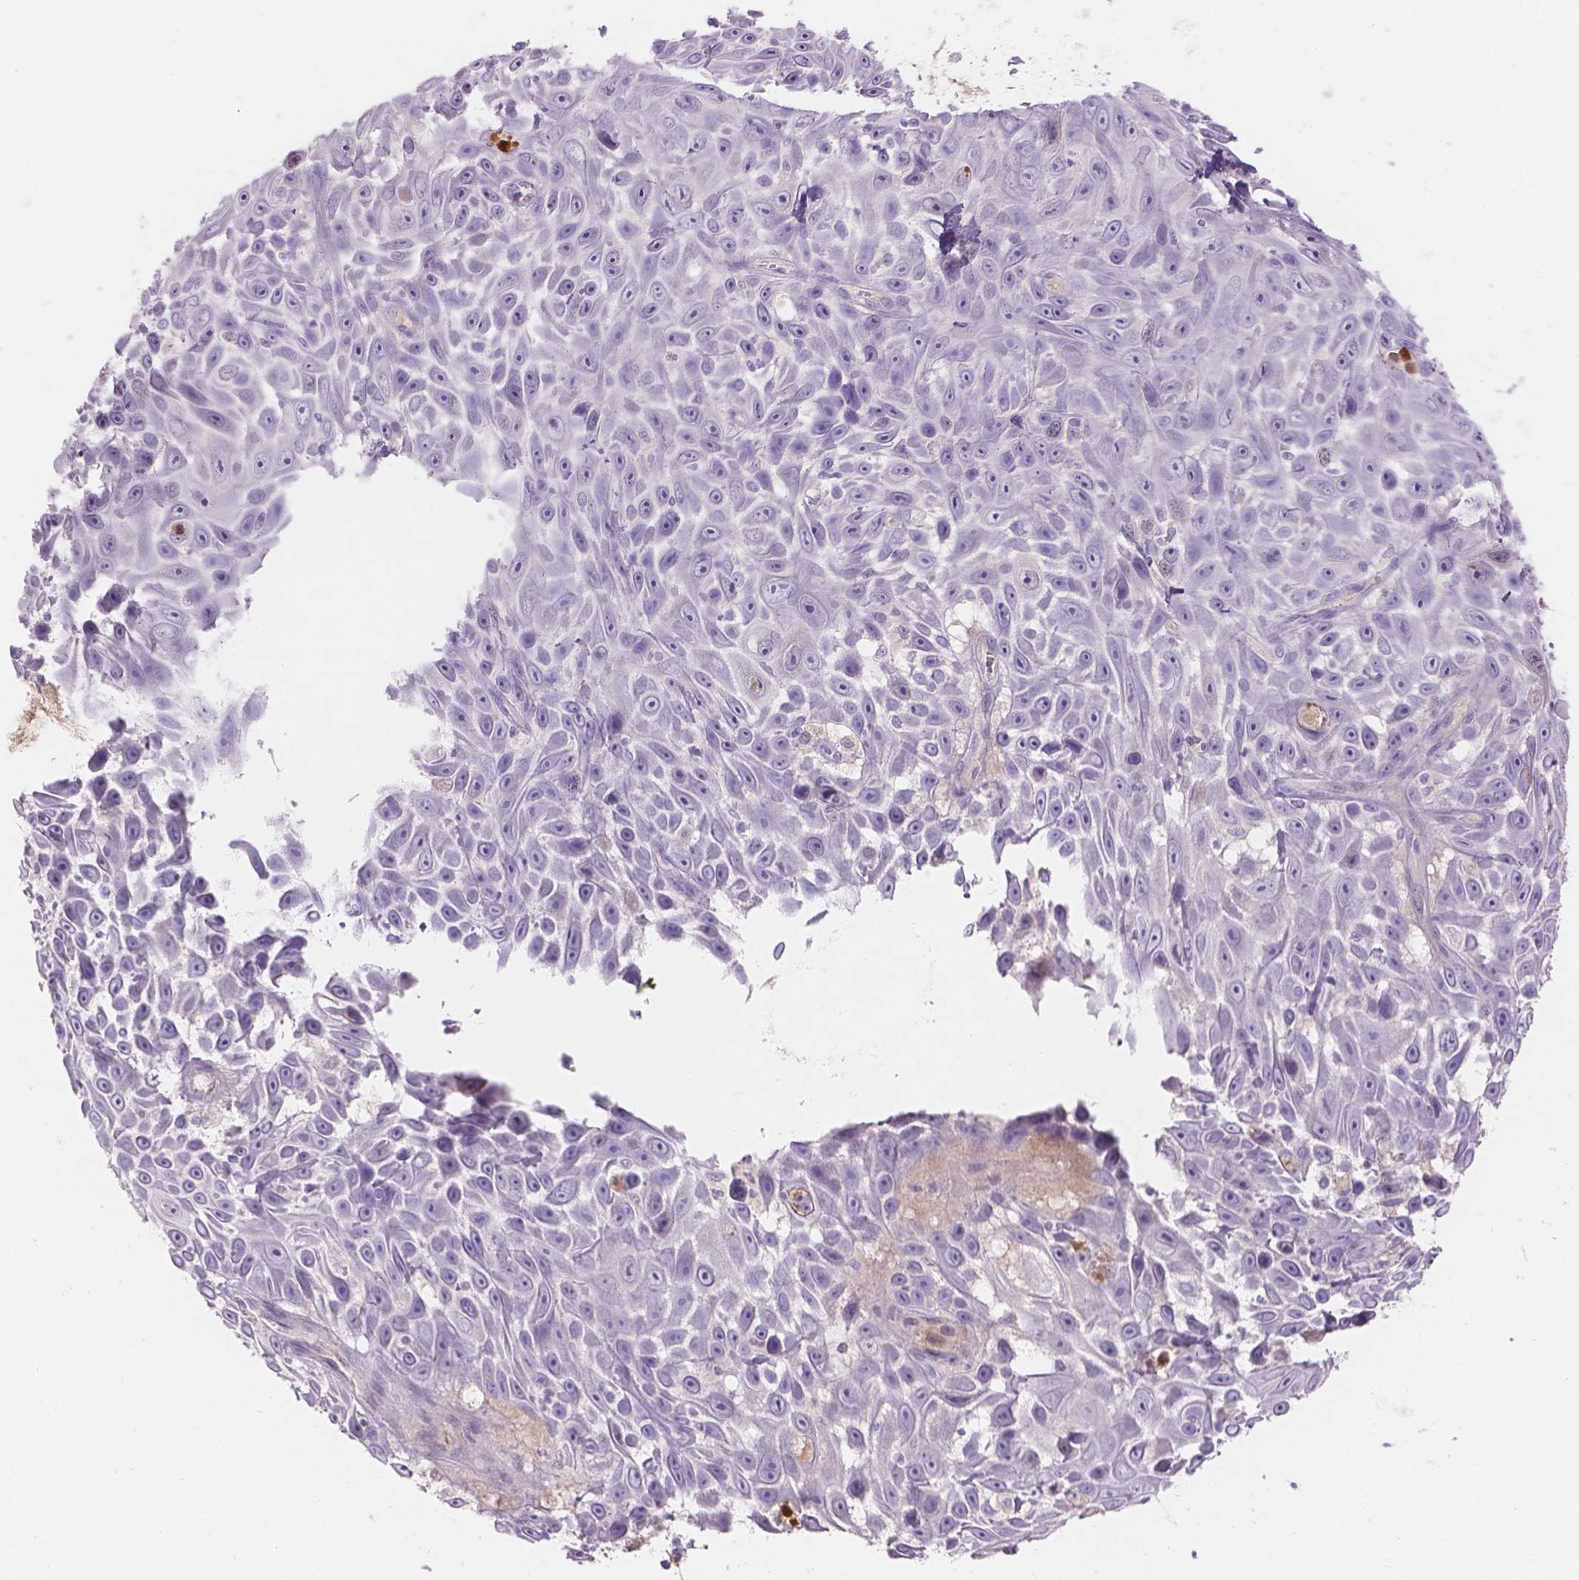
{"staining": {"intensity": "negative", "quantity": "none", "location": "none"}, "tissue": "skin cancer", "cell_type": "Tumor cells", "image_type": "cancer", "snomed": [{"axis": "morphology", "description": "Squamous cell carcinoma, NOS"}, {"axis": "topography", "description": "Skin"}], "caption": "There is no significant positivity in tumor cells of squamous cell carcinoma (skin). Nuclei are stained in blue.", "gene": "DCAF4L1", "patient": {"sex": "male", "age": 82}}